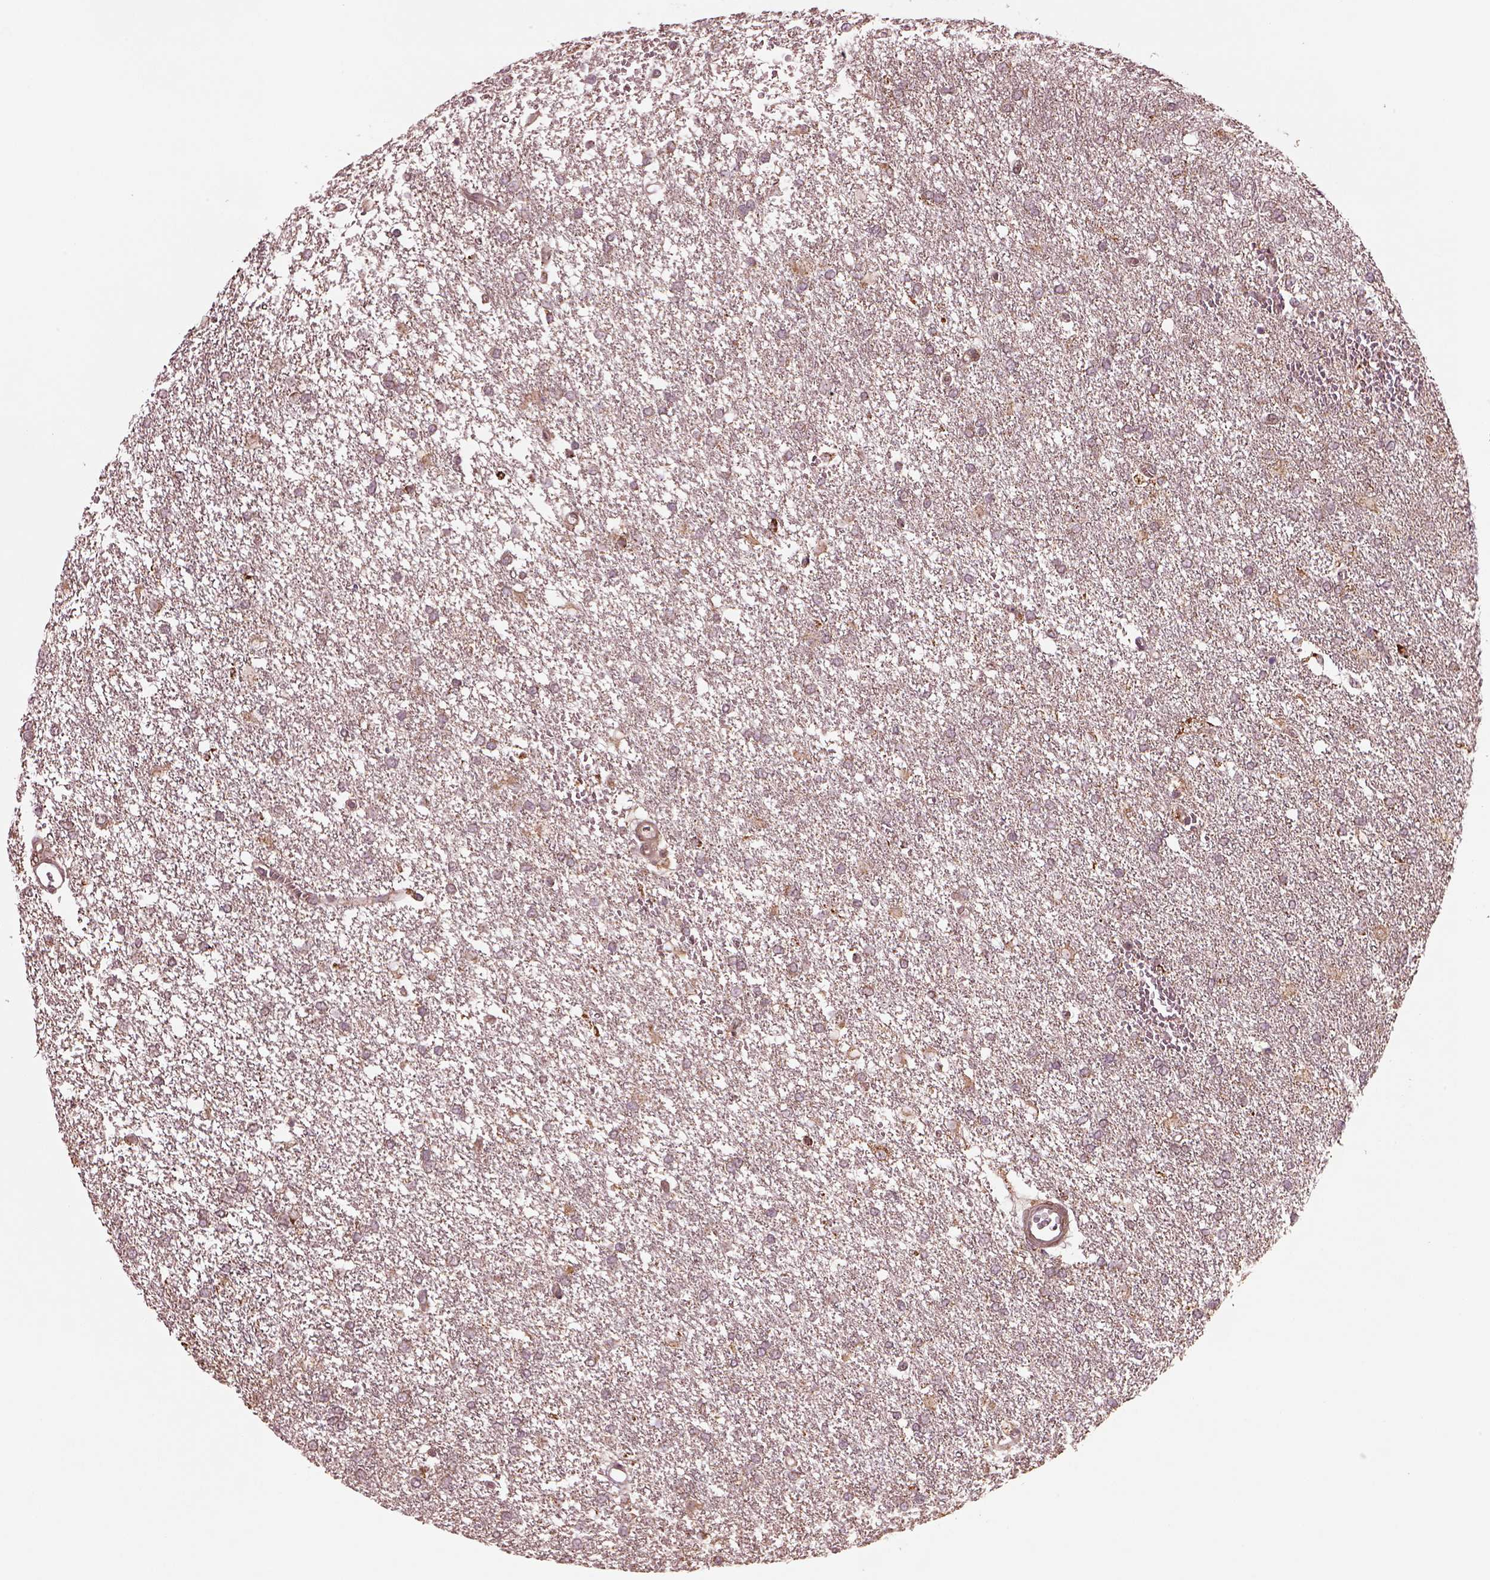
{"staining": {"intensity": "weak", "quantity": "<25%", "location": "cytoplasmic/membranous"}, "tissue": "glioma", "cell_type": "Tumor cells", "image_type": "cancer", "snomed": [{"axis": "morphology", "description": "Glioma, malignant, High grade"}, {"axis": "topography", "description": "Brain"}], "caption": "This is an immunohistochemistry (IHC) micrograph of human glioma. There is no positivity in tumor cells.", "gene": "SEL1L3", "patient": {"sex": "female", "age": 61}}